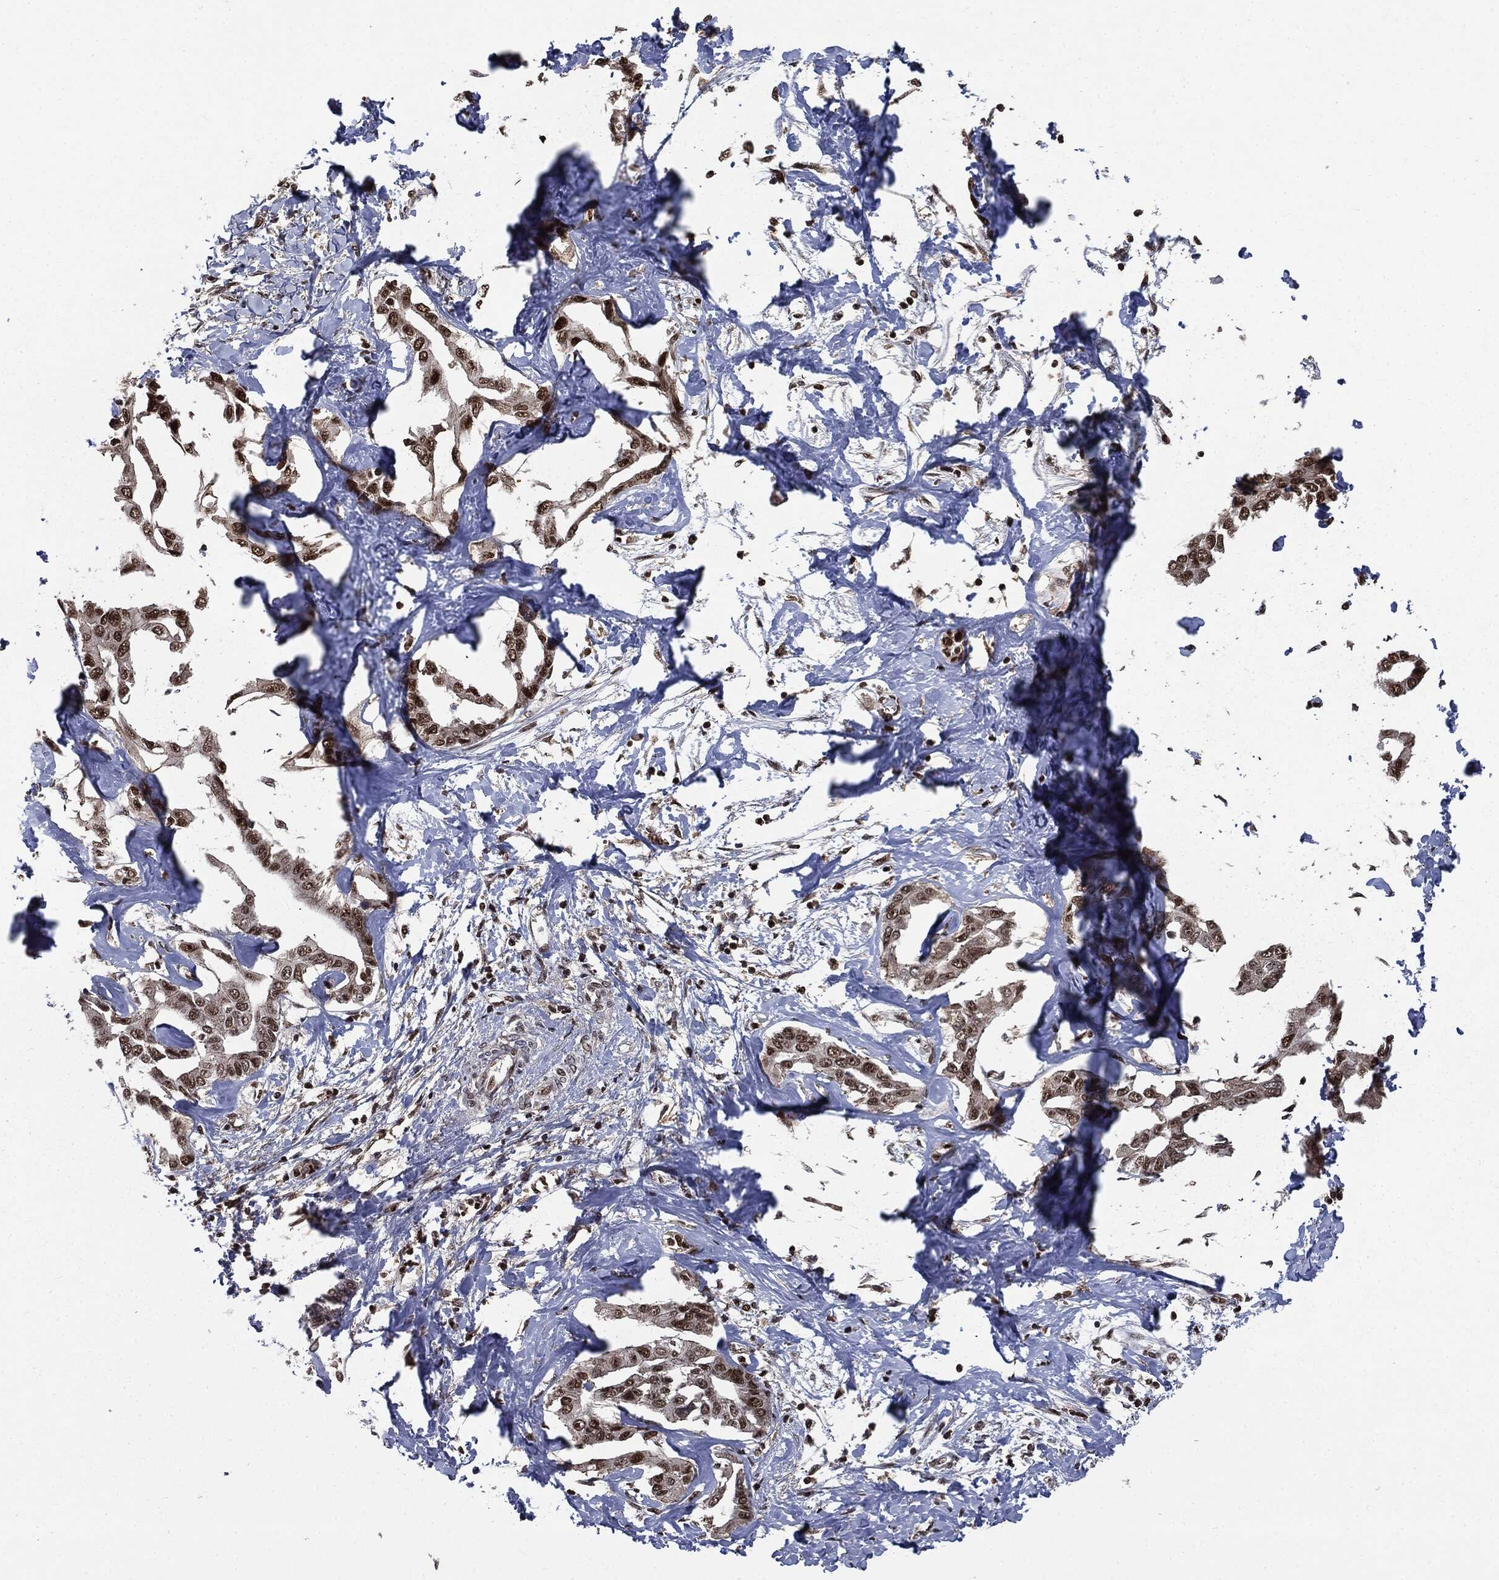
{"staining": {"intensity": "strong", "quantity": ">75%", "location": "nuclear"}, "tissue": "liver cancer", "cell_type": "Tumor cells", "image_type": "cancer", "snomed": [{"axis": "morphology", "description": "Cholangiocarcinoma"}, {"axis": "topography", "description": "Liver"}], "caption": "Liver cancer (cholangiocarcinoma) was stained to show a protein in brown. There is high levels of strong nuclear expression in approximately >75% of tumor cells.", "gene": "DPH2", "patient": {"sex": "male", "age": 59}}